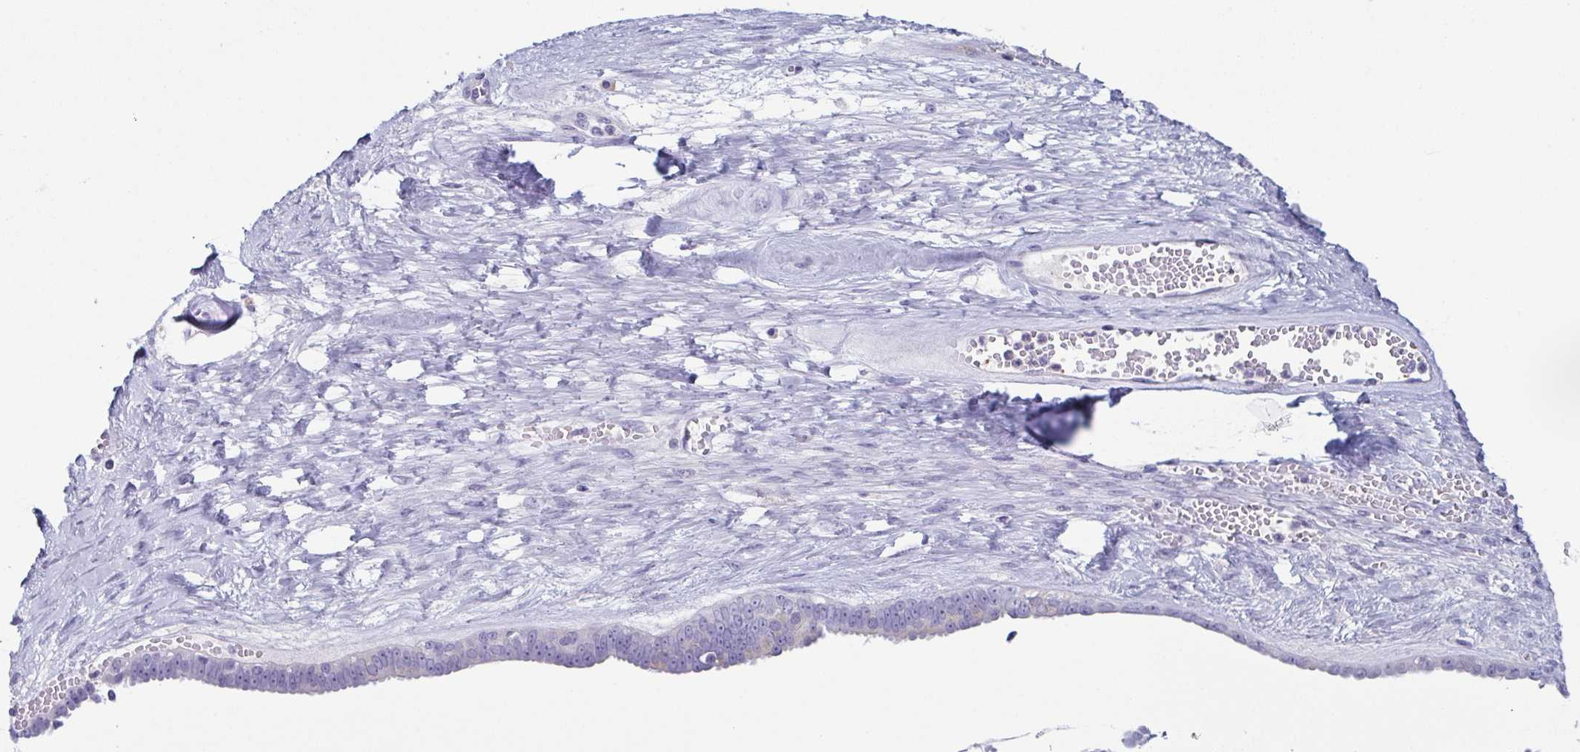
{"staining": {"intensity": "negative", "quantity": "none", "location": "none"}, "tissue": "ovarian cancer", "cell_type": "Tumor cells", "image_type": "cancer", "snomed": [{"axis": "morphology", "description": "Cystadenocarcinoma, serous, NOS"}, {"axis": "topography", "description": "Ovary"}], "caption": "The immunohistochemistry (IHC) micrograph has no significant positivity in tumor cells of ovarian cancer (serous cystadenocarcinoma) tissue. Brightfield microscopy of immunohistochemistry stained with DAB (brown) and hematoxylin (blue), captured at high magnification.", "gene": "LYRM2", "patient": {"sex": "female", "age": 71}}